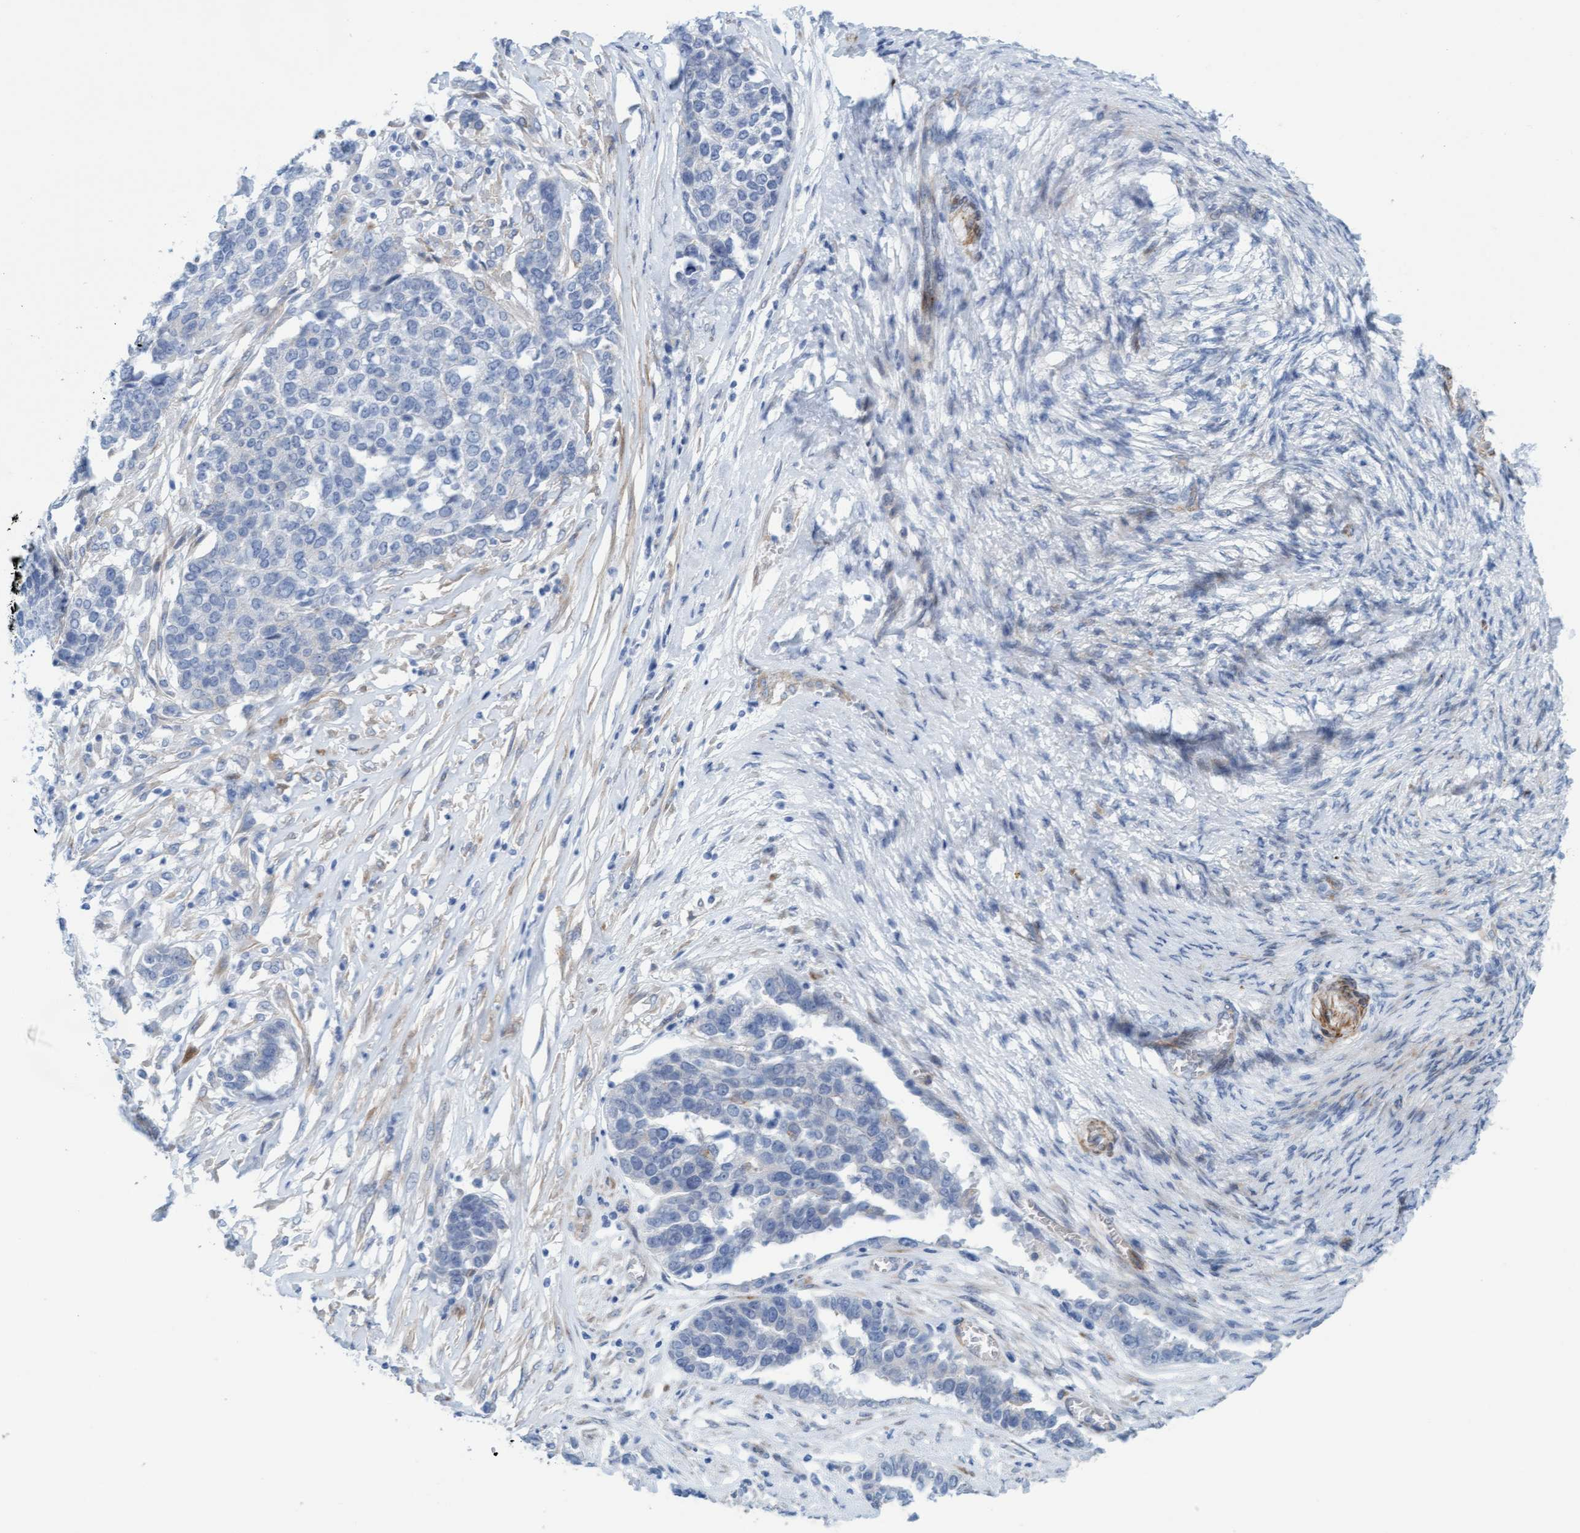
{"staining": {"intensity": "negative", "quantity": "none", "location": "none"}, "tissue": "ovarian cancer", "cell_type": "Tumor cells", "image_type": "cancer", "snomed": [{"axis": "morphology", "description": "Cystadenocarcinoma, serous, NOS"}, {"axis": "topography", "description": "Ovary"}], "caption": "Immunohistochemistry of human ovarian serous cystadenocarcinoma exhibits no positivity in tumor cells. Nuclei are stained in blue.", "gene": "MTFR1", "patient": {"sex": "female", "age": 44}}